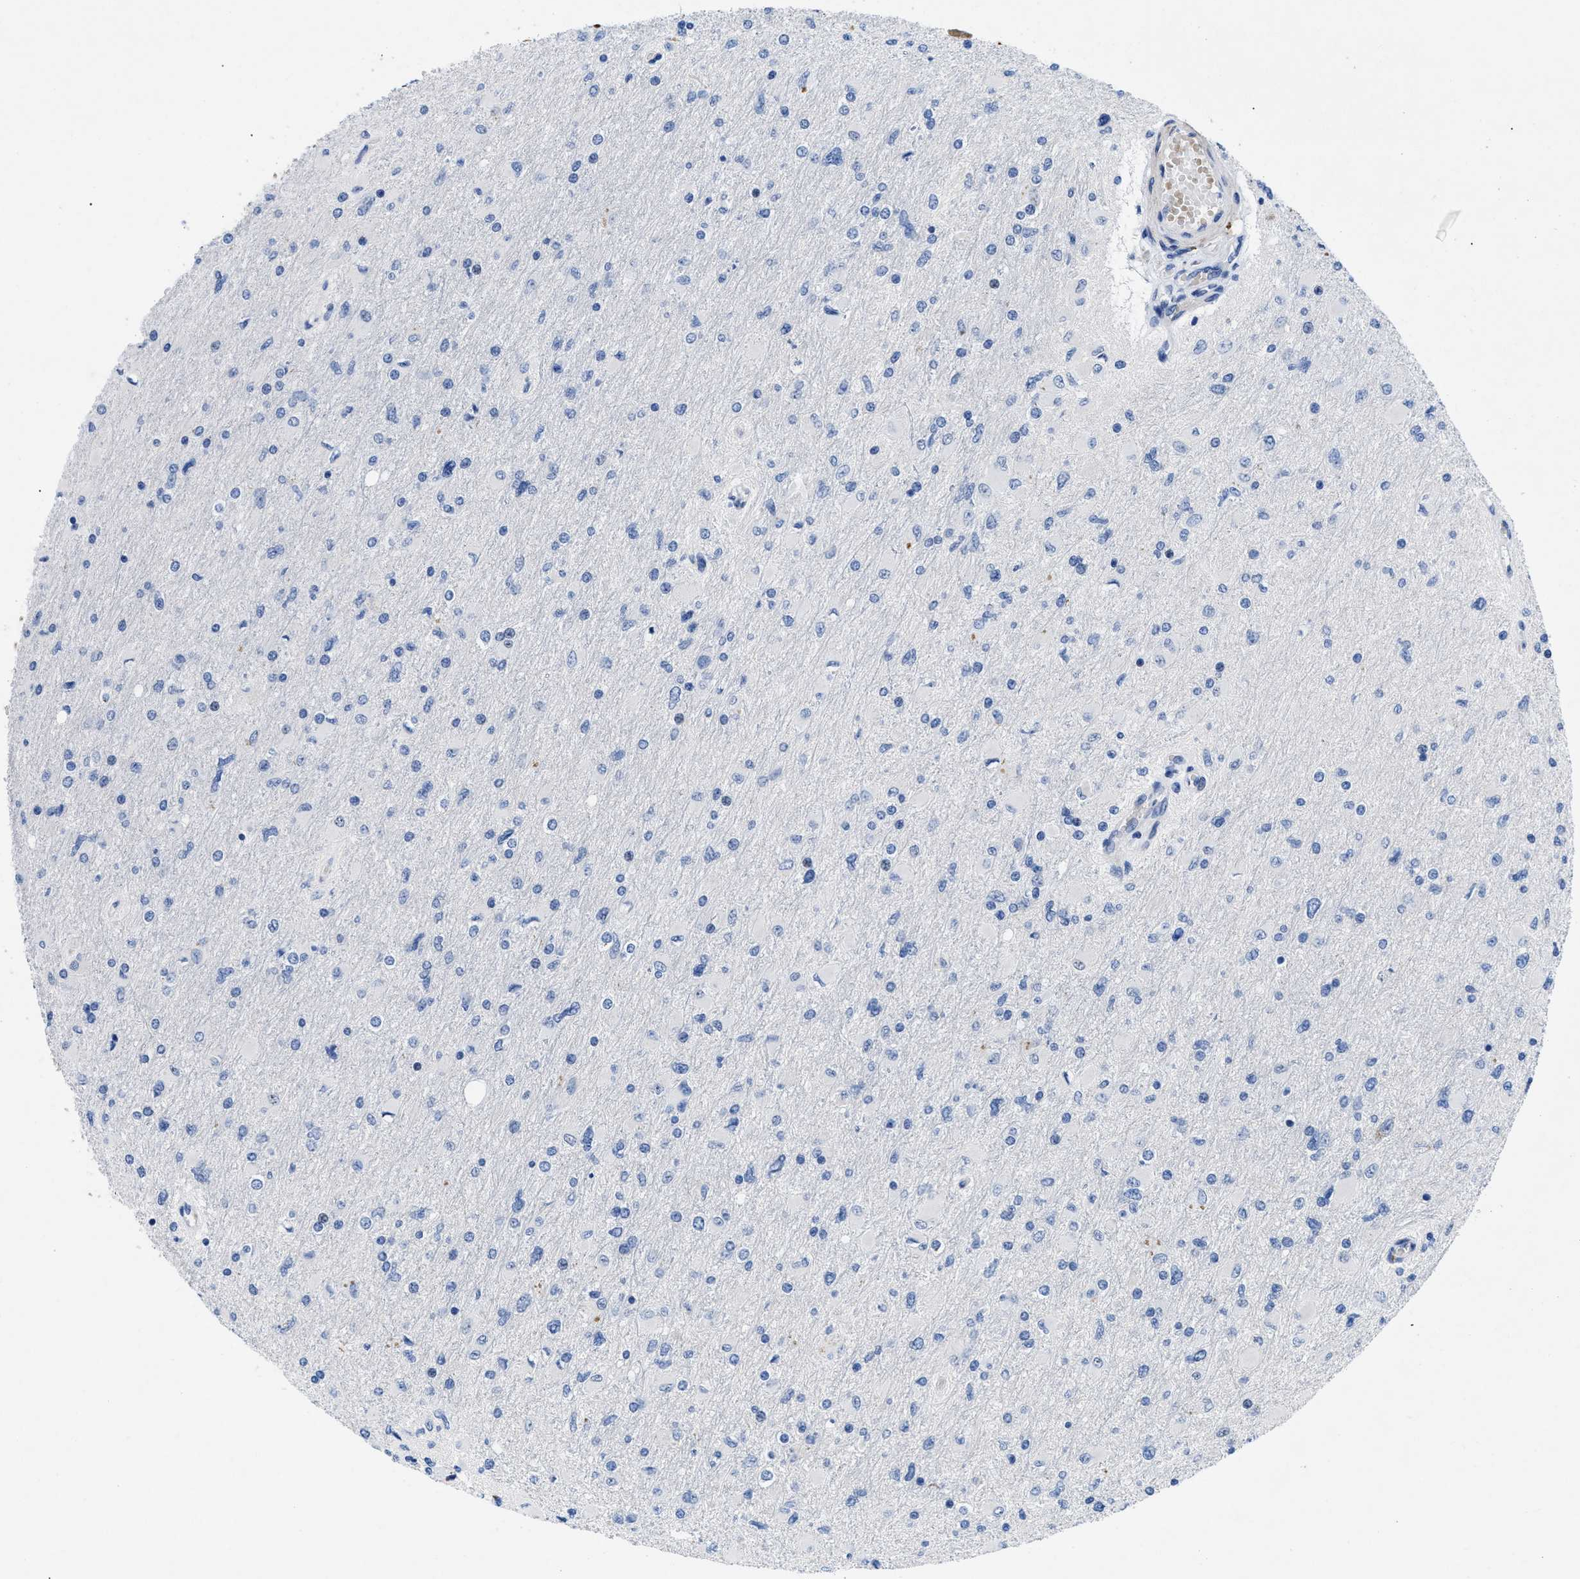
{"staining": {"intensity": "negative", "quantity": "none", "location": "none"}, "tissue": "glioma", "cell_type": "Tumor cells", "image_type": "cancer", "snomed": [{"axis": "morphology", "description": "Glioma, malignant, High grade"}, {"axis": "topography", "description": "Cerebral cortex"}], "caption": "Tumor cells show no significant positivity in glioma.", "gene": "TMEM68", "patient": {"sex": "female", "age": 36}}